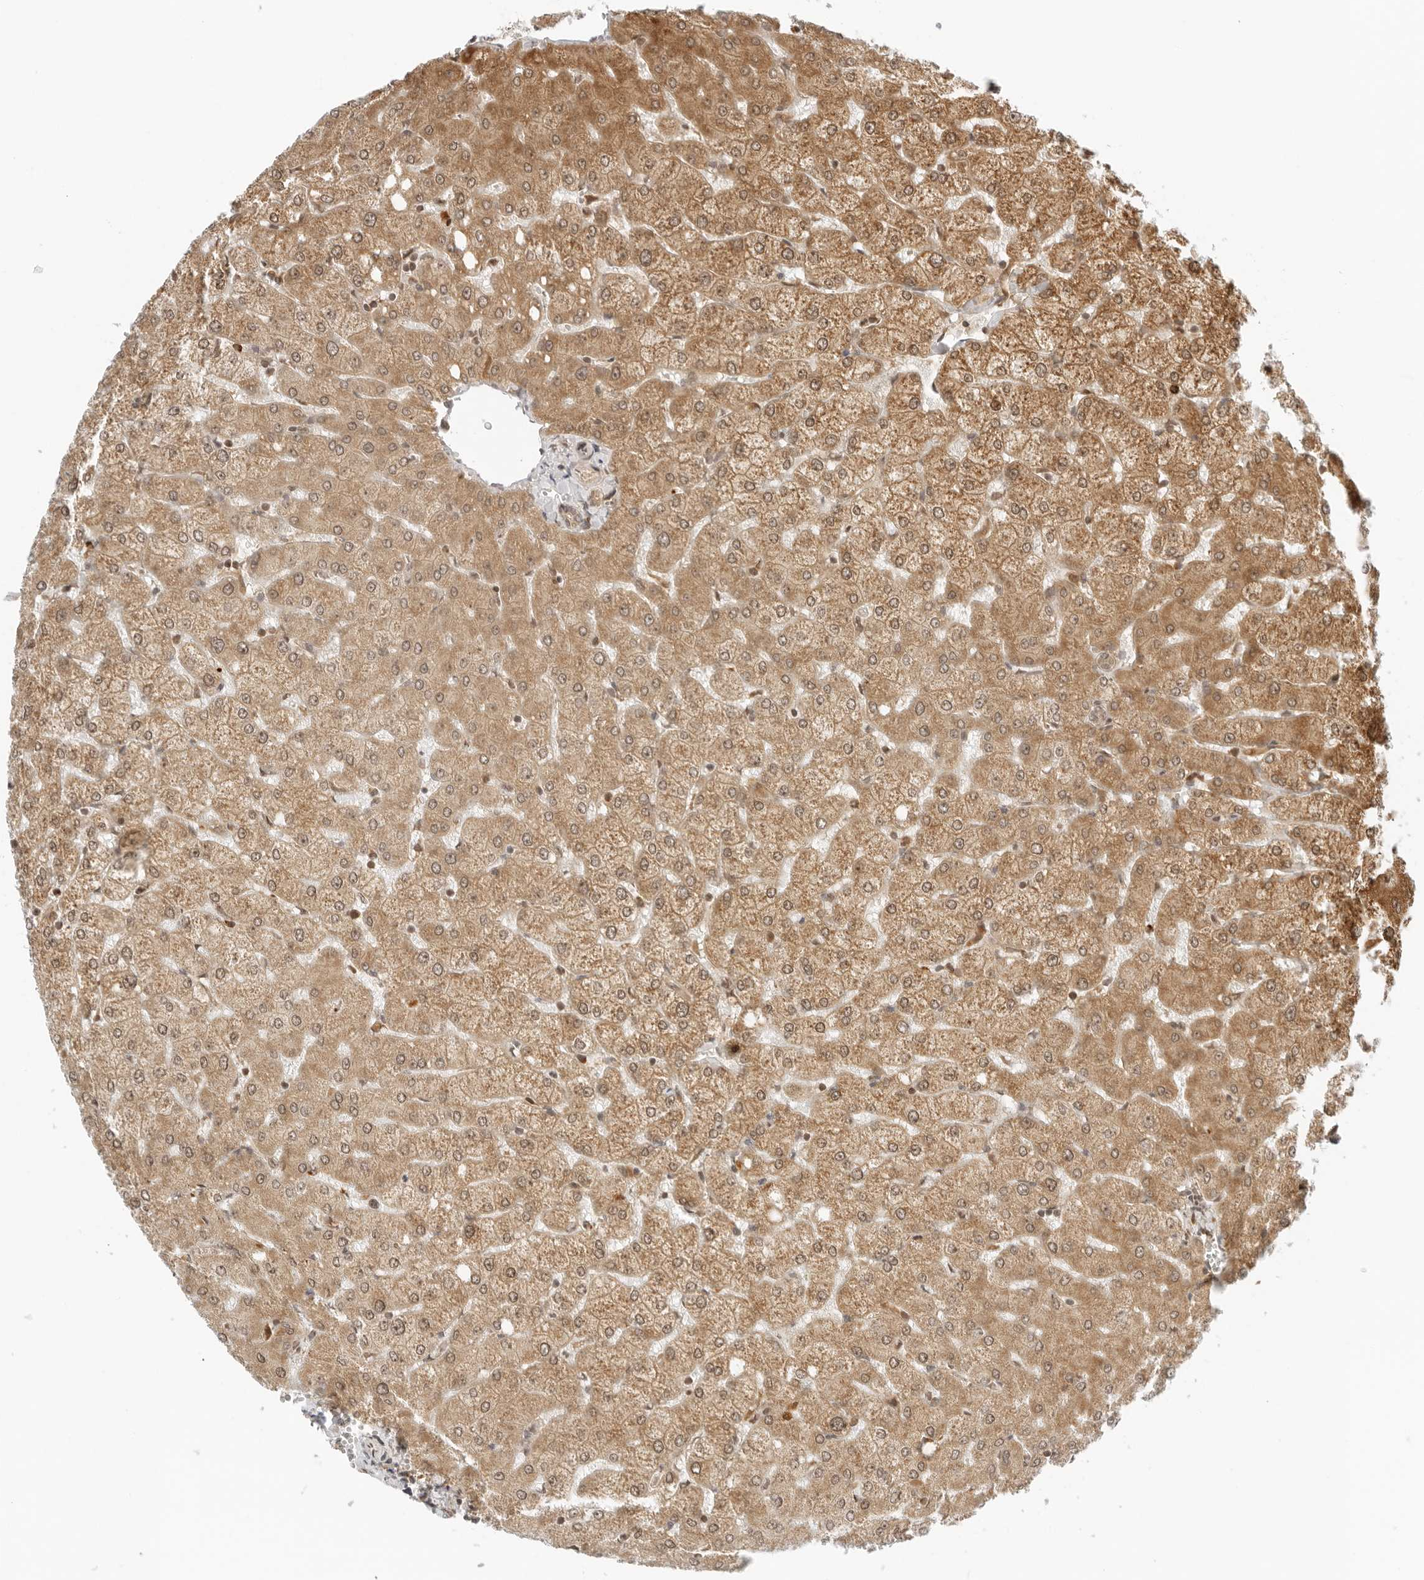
{"staining": {"intensity": "weak", "quantity": ">75%", "location": "cytoplasmic/membranous"}, "tissue": "liver", "cell_type": "Cholangiocytes", "image_type": "normal", "snomed": [{"axis": "morphology", "description": "Normal tissue, NOS"}, {"axis": "topography", "description": "Liver"}], "caption": "About >75% of cholangiocytes in unremarkable human liver demonstrate weak cytoplasmic/membranous protein expression as visualized by brown immunohistochemical staining.", "gene": "RC3H1", "patient": {"sex": "female", "age": 54}}